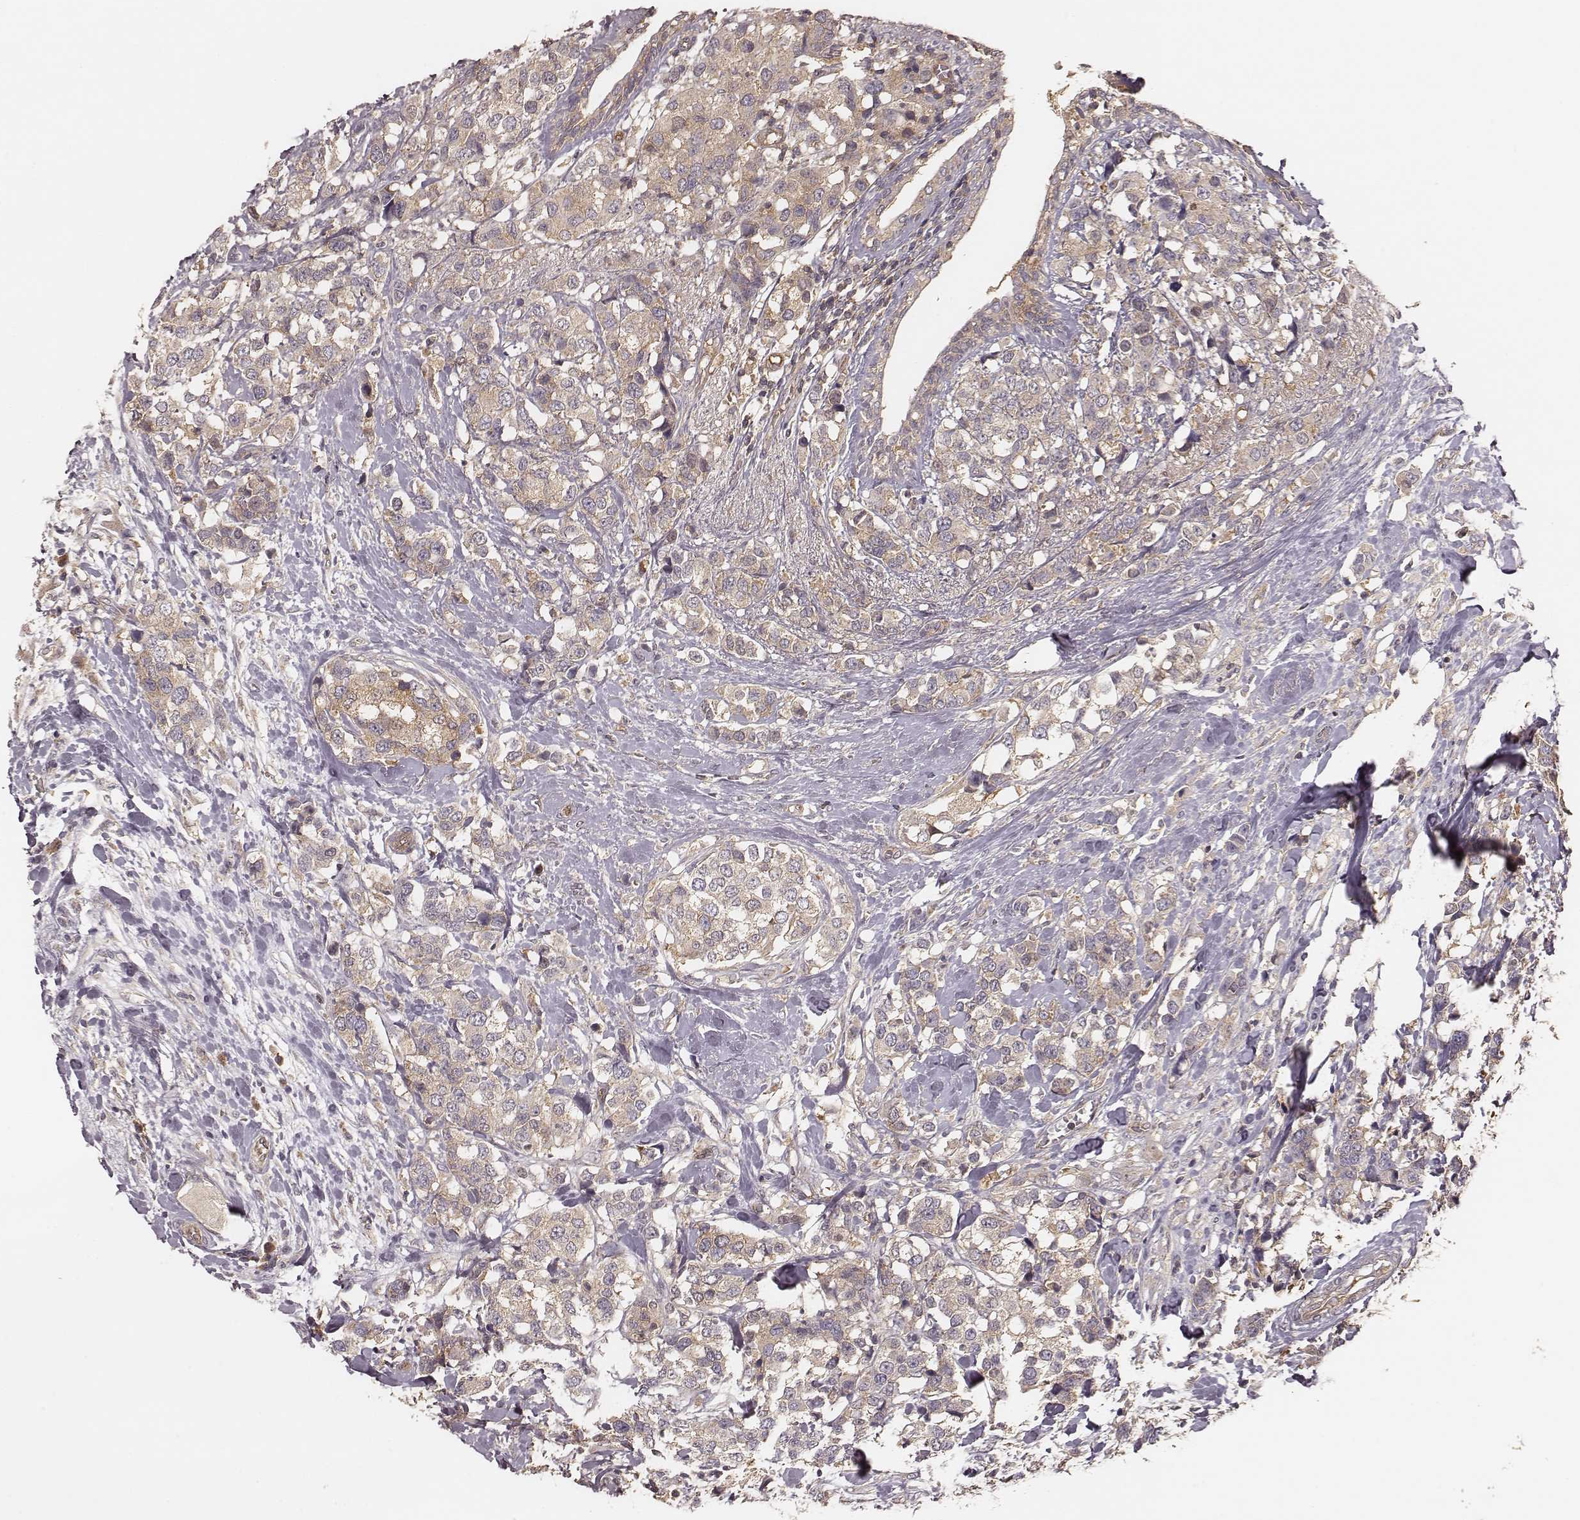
{"staining": {"intensity": "weak", "quantity": "25%-75%", "location": "cytoplasmic/membranous"}, "tissue": "breast cancer", "cell_type": "Tumor cells", "image_type": "cancer", "snomed": [{"axis": "morphology", "description": "Lobular carcinoma"}, {"axis": "topography", "description": "Breast"}], "caption": "Brown immunohistochemical staining in breast cancer displays weak cytoplasmic/membranous positivity in about 25%-75% of tumor cells.", "gene": "CARS1", "patient": {"sex": "female", "age": 59}}